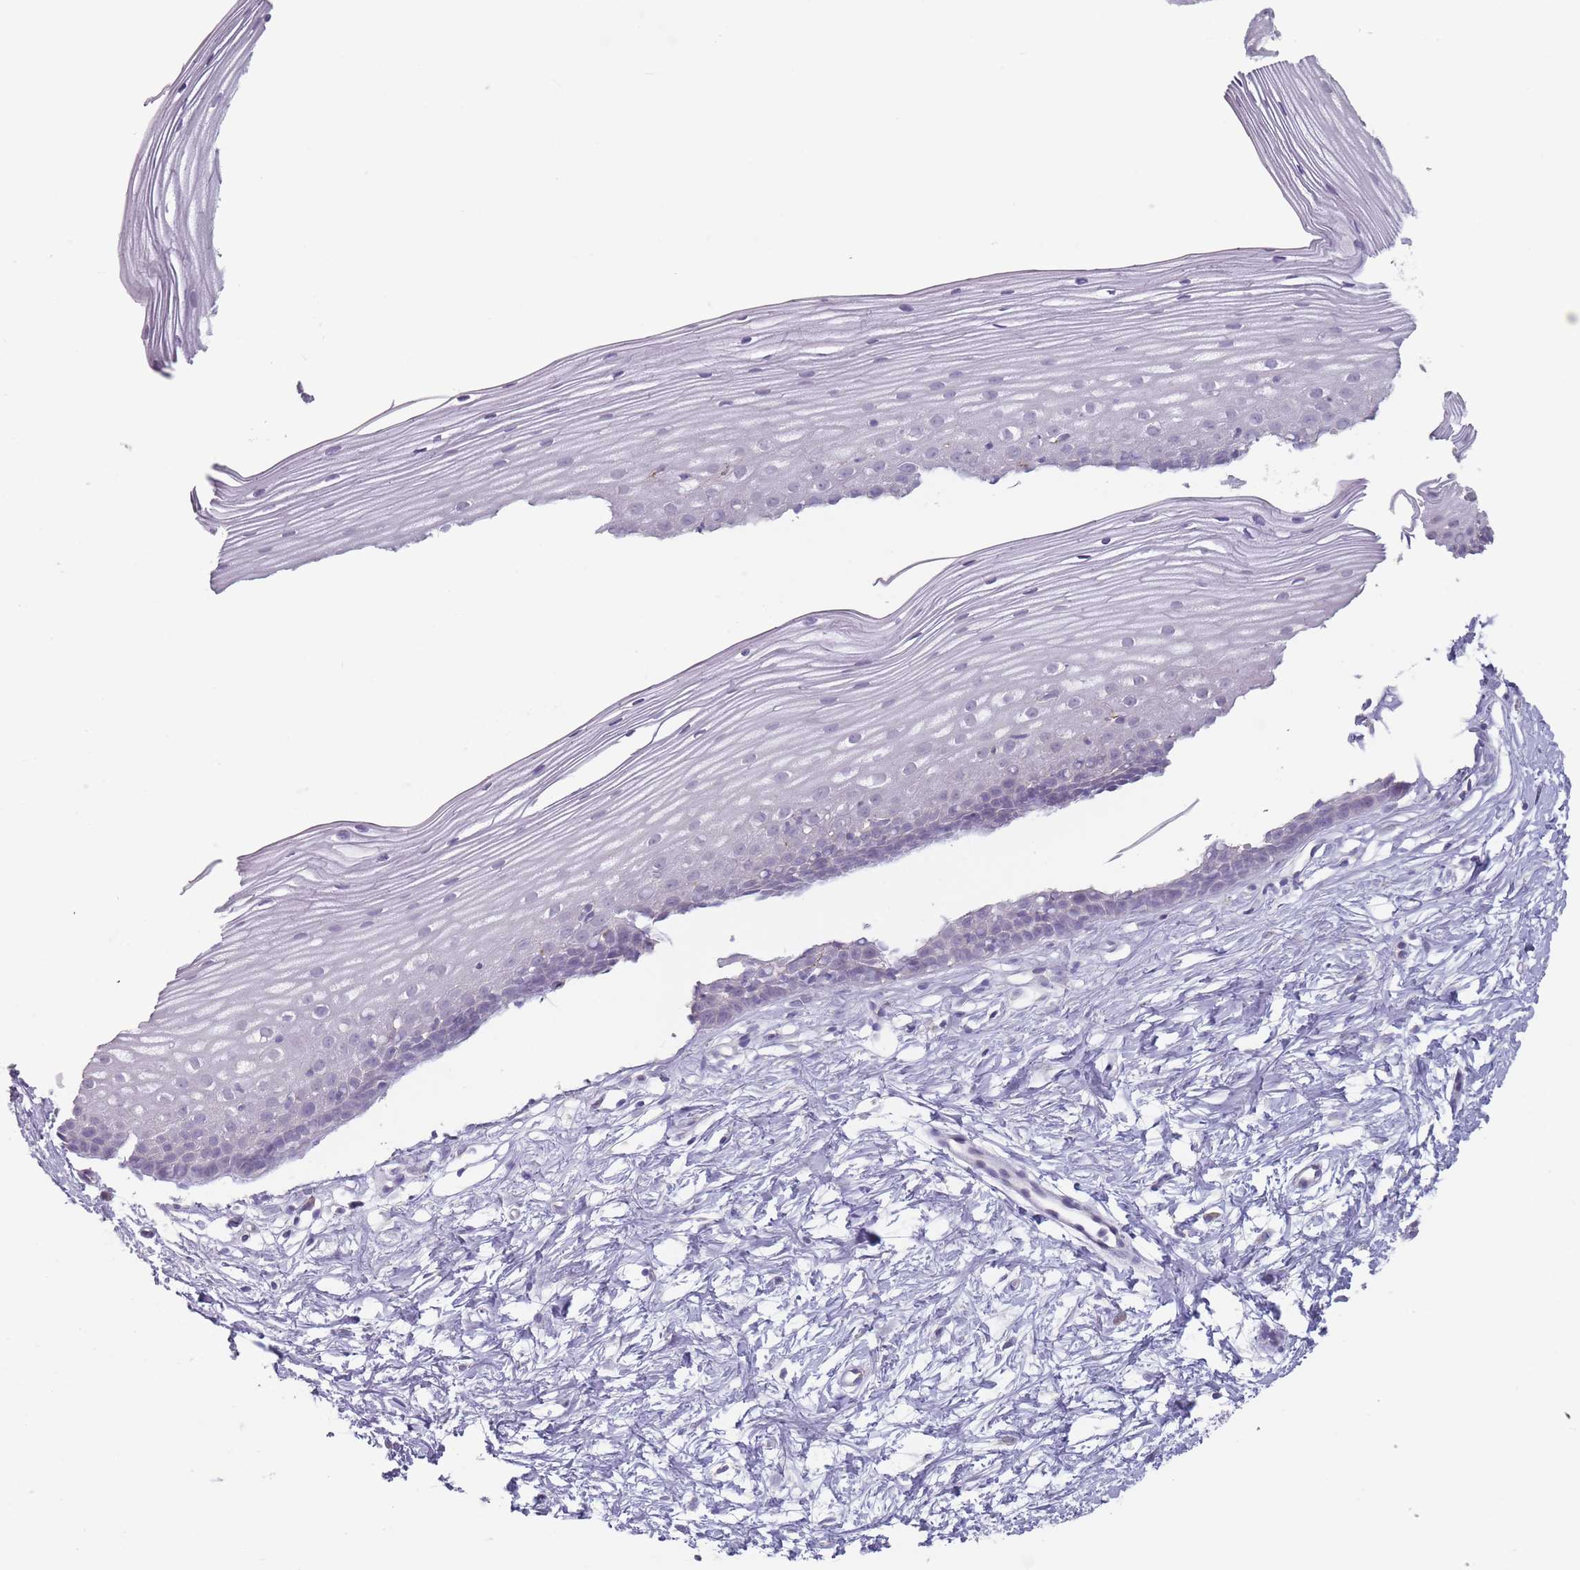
{"staining": {"intensity": "weak", "quantity": "<25%", "location": "cytoplasmic/membranous"}, "tissue": "cervix", "cell_type": "Glandular cells", "image_type": "normal", "snomed": [{"axis": "morphology", "description": "Normal tissue, NOS"}, {"axis": "topography", "description": "Cervix"}], "caption": "The histopathology image shows no staining of glandular cells in unremarkable cervix.", "gene": "AKAIN1", "patient": {"sex": "female", "age": 40}}